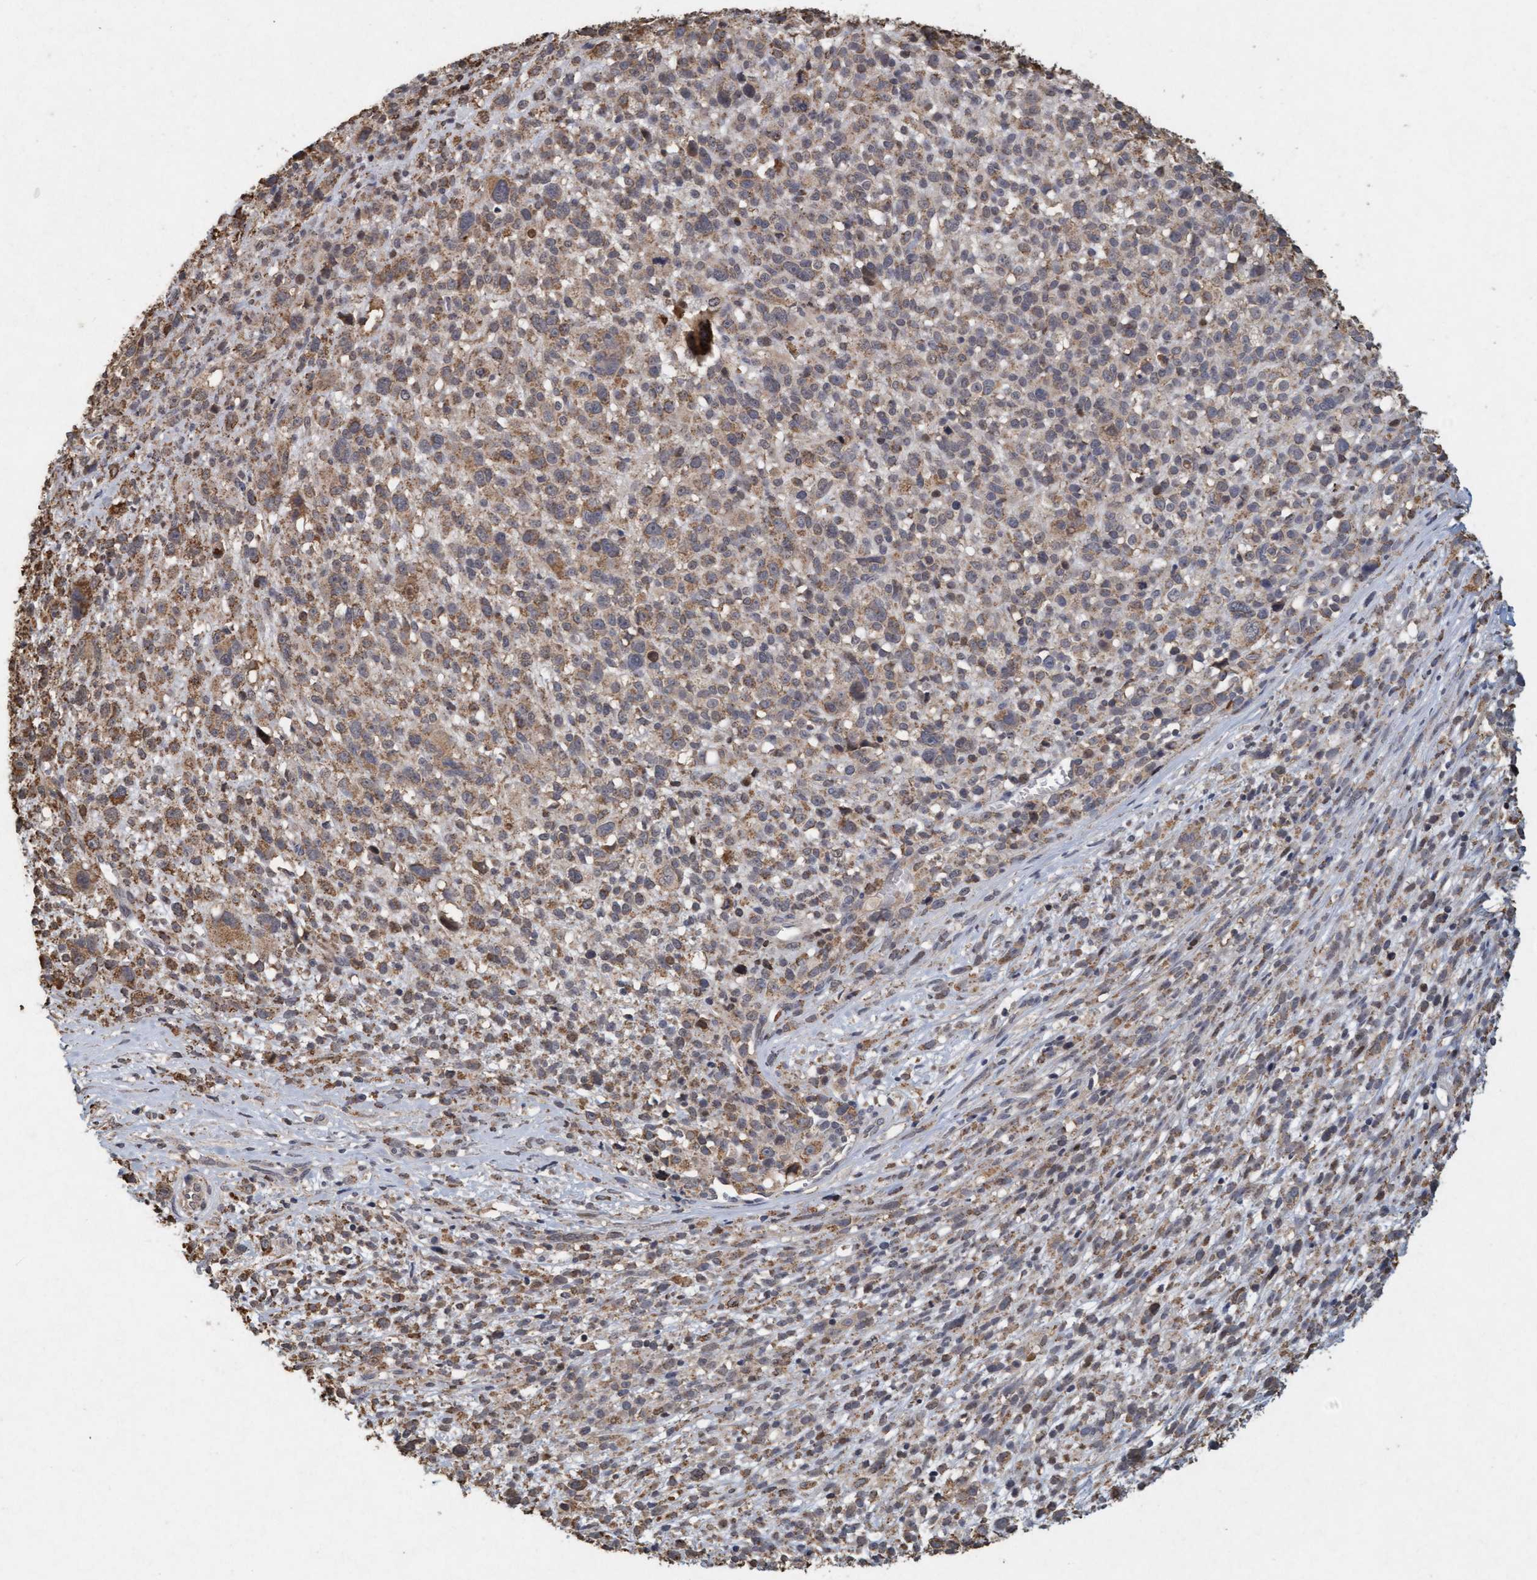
{"staining": {"intensity": "weak", "quantity": ">75%", "location": "cytoplasmic/membranous"}, "tissue": "melanoma", "cell_type": "Tumor cells", "image_type": "cancer", "snomed": [{"axis": "morphology", "description": "Malignant melanoma, NOS"}, {"axis": "topography", "description": "Skin"}], "caption": "Immunohistochemical staining of malignant melanoma displays low levels of weak cytoplasmic/membranous positivity in about >75% of tumor cells.", "gene": "VSIG8", "patient": {"sex": "female", "age": 55}}